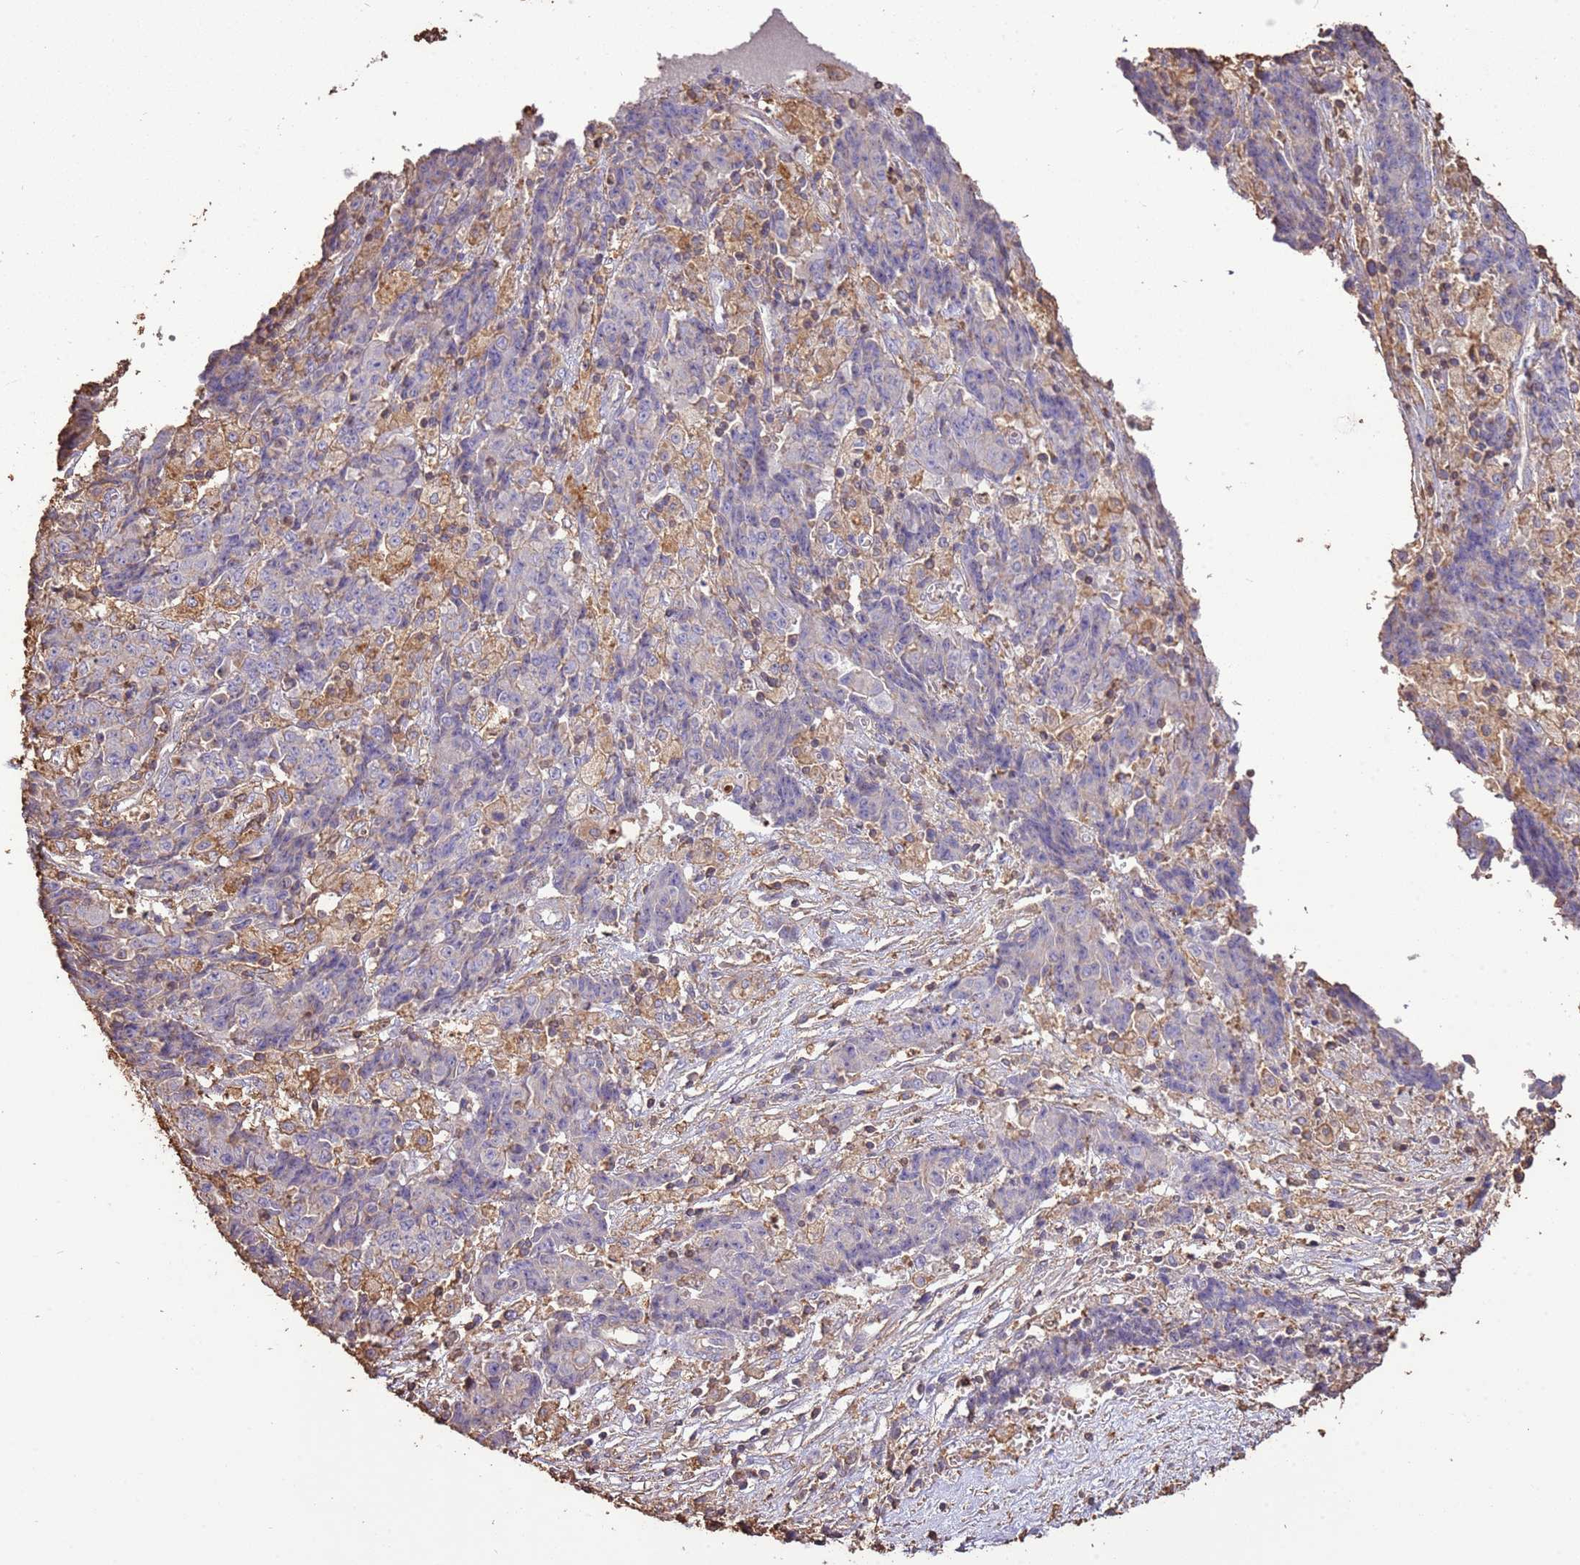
{"staining": {"intensity": "negative", "quantity": "none", "location": "none"}, "tissue": "ovarian cancer", "cell_type": "Tumor cells", "image_type": "cancer", "snomed": [{"axis": "morphology", "description": "Carcinoma, endometroid"}, {"axis": "topography", "description": "Ovary"}], "caption": "IHC image of human ovarian cancer (endometroid carcinoma) stained for a protein (brown), which demonstrates no expression in tumor cells.", "gene": "ARL10", "patient": {"sex": "female", "age": 42}}